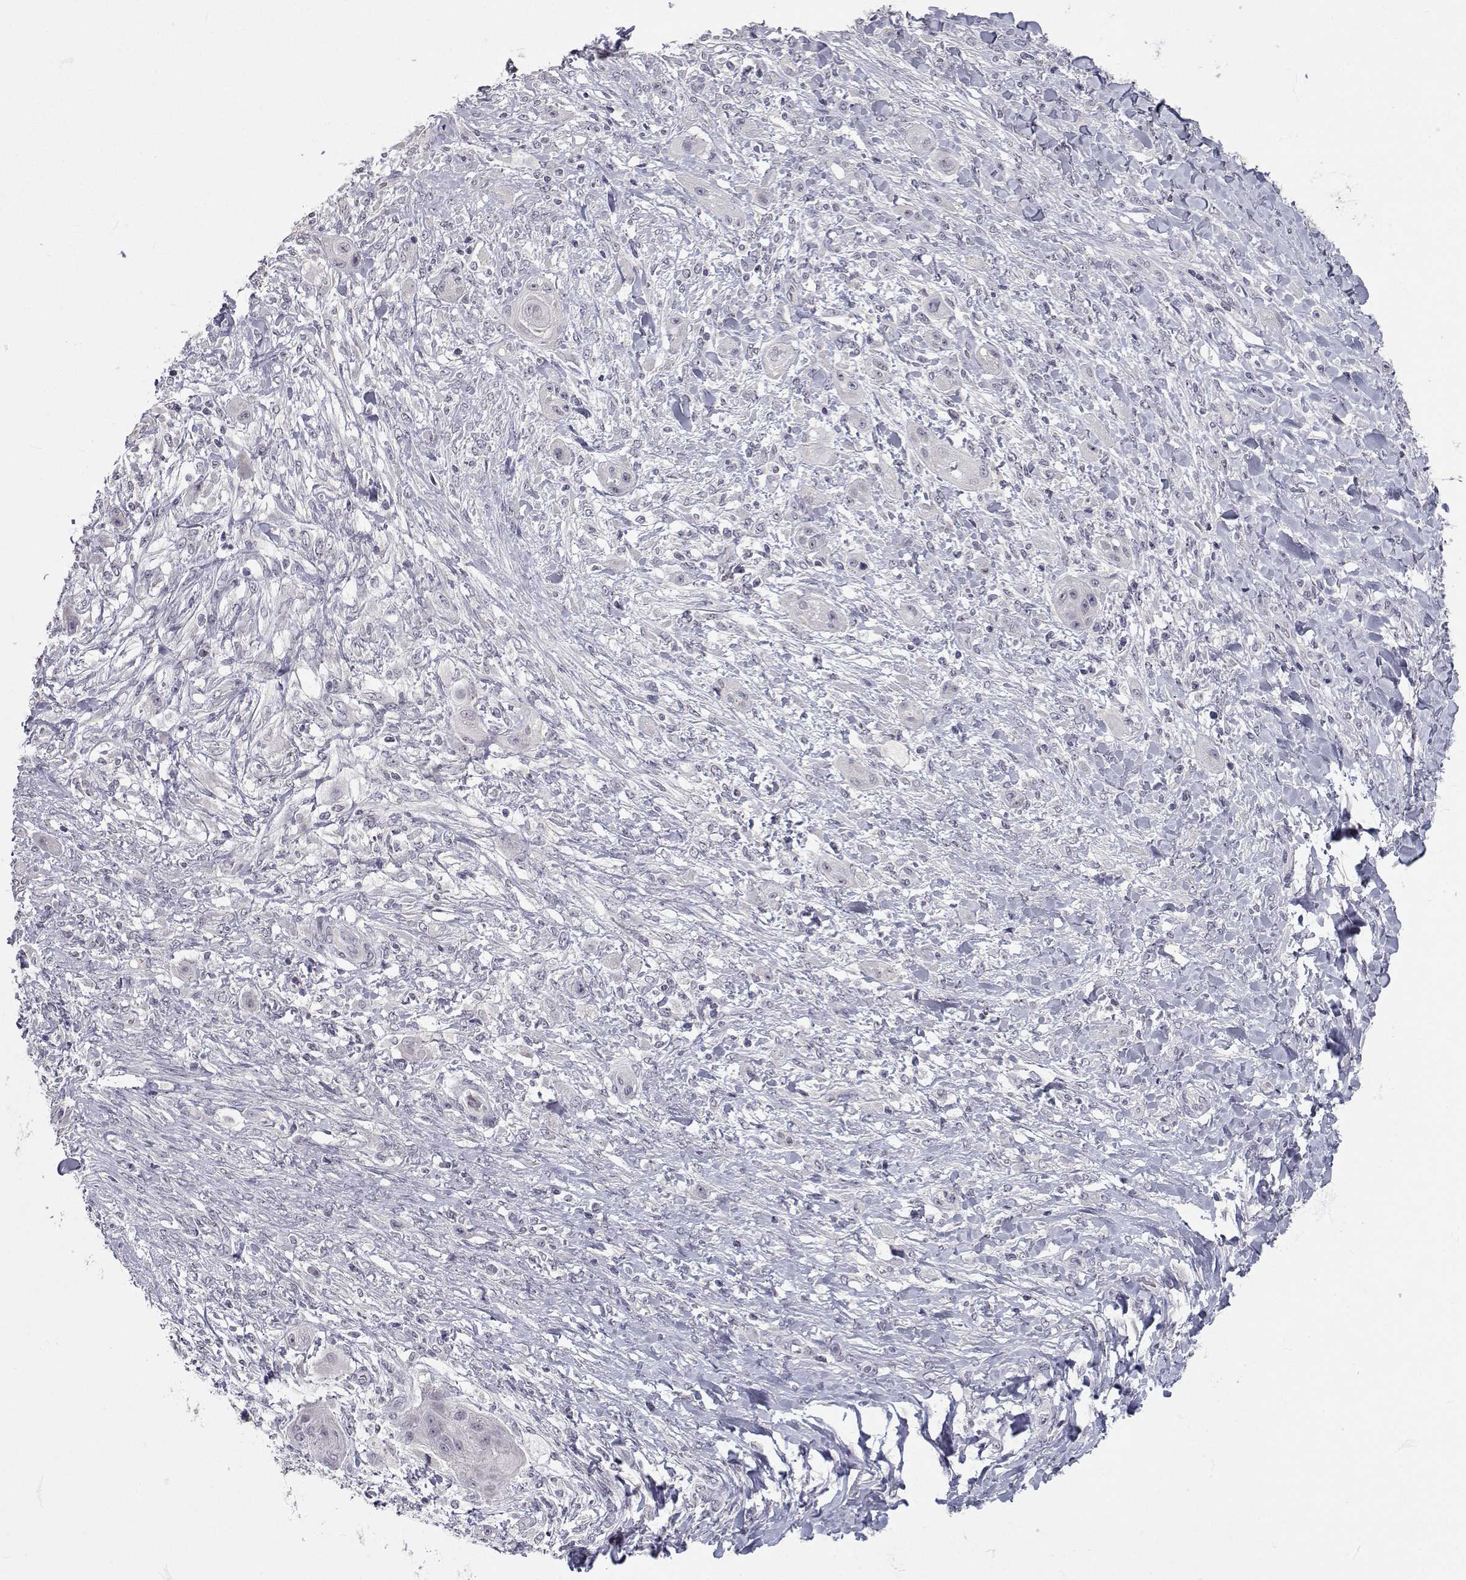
{"staining": {"intensity": "negative", "quantity": "none", "location": "none"}, "tissue": "skin cancer", "cell_type": "Tumor cells", "image_type": "cancer", "snomed": [{"axis": "morphology", "description": "Squamous cell carcinoma, NOS"}, {"axis": "topography", "description": "Skin"}], "caption": "Protein analysis of squamous cell carcinoma (skin) reveals no significant staining in tumor cells.", "gene": "SLC6A3", "patient": {"sex": "male", "age": 62}}